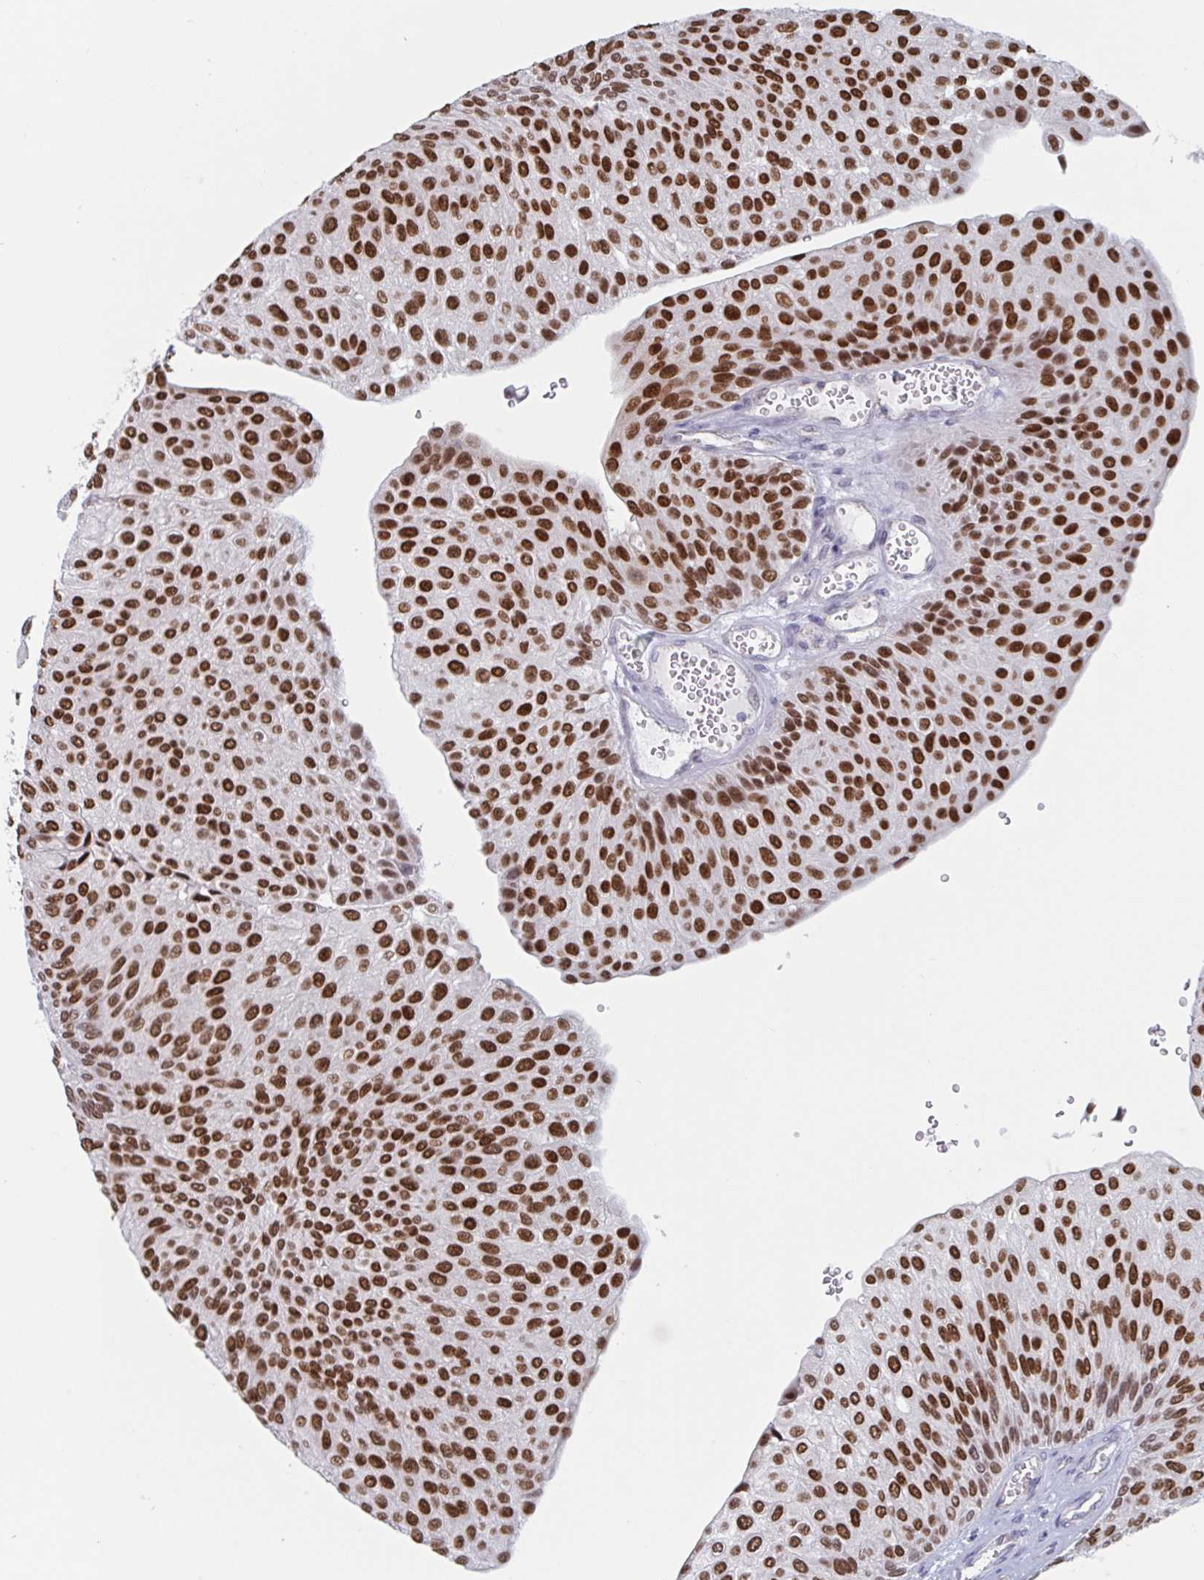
{"staining": {"intensity": "strong", "quantity": ">75%", "location": "nuclear"}, "tissue": "urothelial cancer", "cell_type": "Tumor cells", "image_type": "cancer", "snomed": [{"axis": "morphology", "description": "Urothelial carcinoma, NOS"}, {"axis": "topography", "description": "Urinary bladder"}], "caption": "Transitional cell carcinoma tissue exhibits strong nuclear expression in about >75% of tumor cells, visualized by immunohistochemistry.", "gene": "FOXA1", "patient": {"sex": "male", "age": 67}}